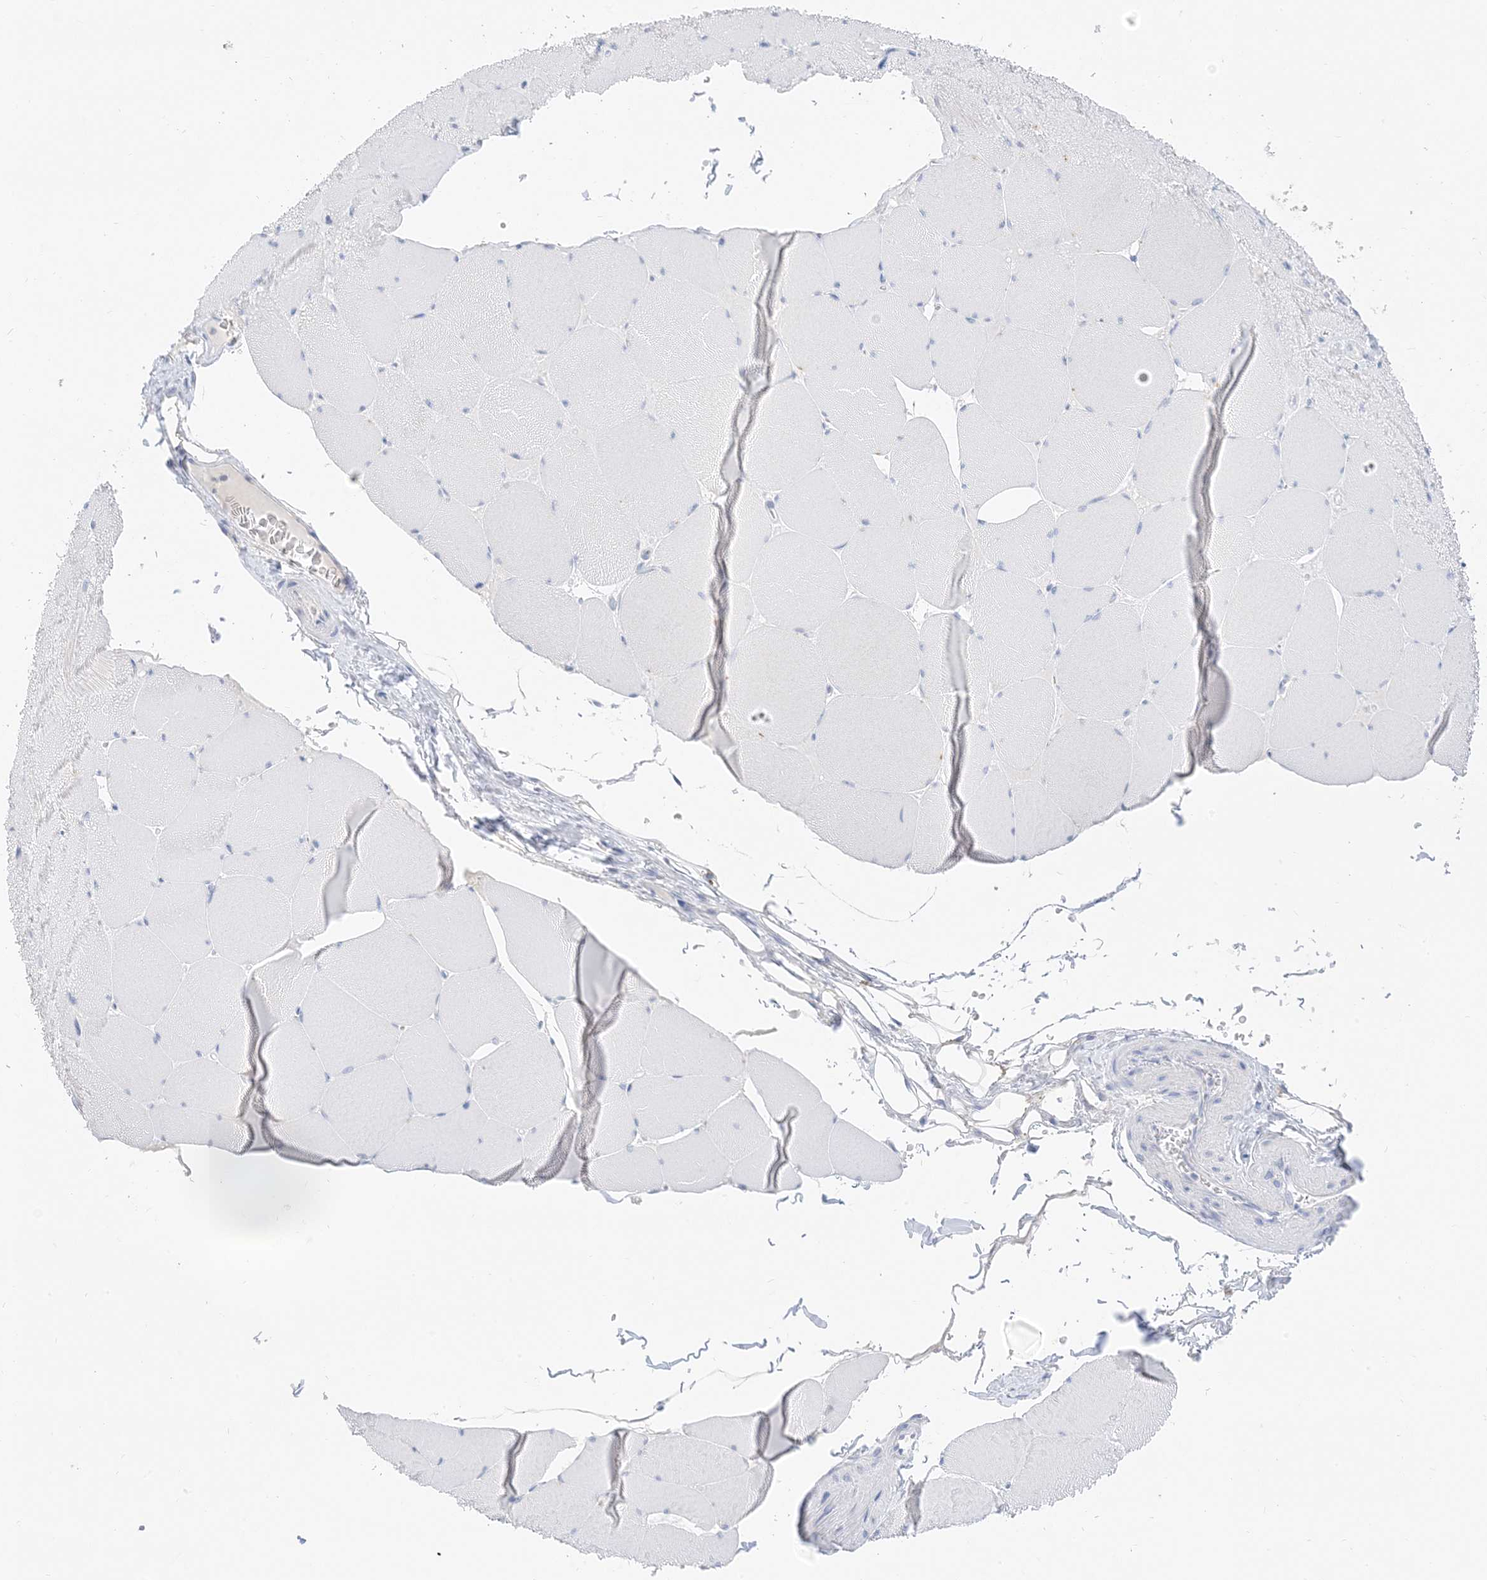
{"staining": {"intensity": "negative", "quantity": "none", "location": "none"}, "tissue": "skeletal muscle", "cell_type": "Myocytes", "image_type": "normal", "snomed": [{"axis": "morphology", "description": "Normal tissue, NOS"}, {"axis": "topography", "description": "Skeletal muscle"}, {"axis": "topography", "description": "Head-Neck"}], "caption": "The IHC photomicrograph has no significant staining in myocytes of skeletal muscle. Brightfield microscopy of IHC stained with DAB (brown) and hematoxylin (blue), captured at high magnification.", "gene": "MUC17", "patient": {"sex": "male", "age": 66}}